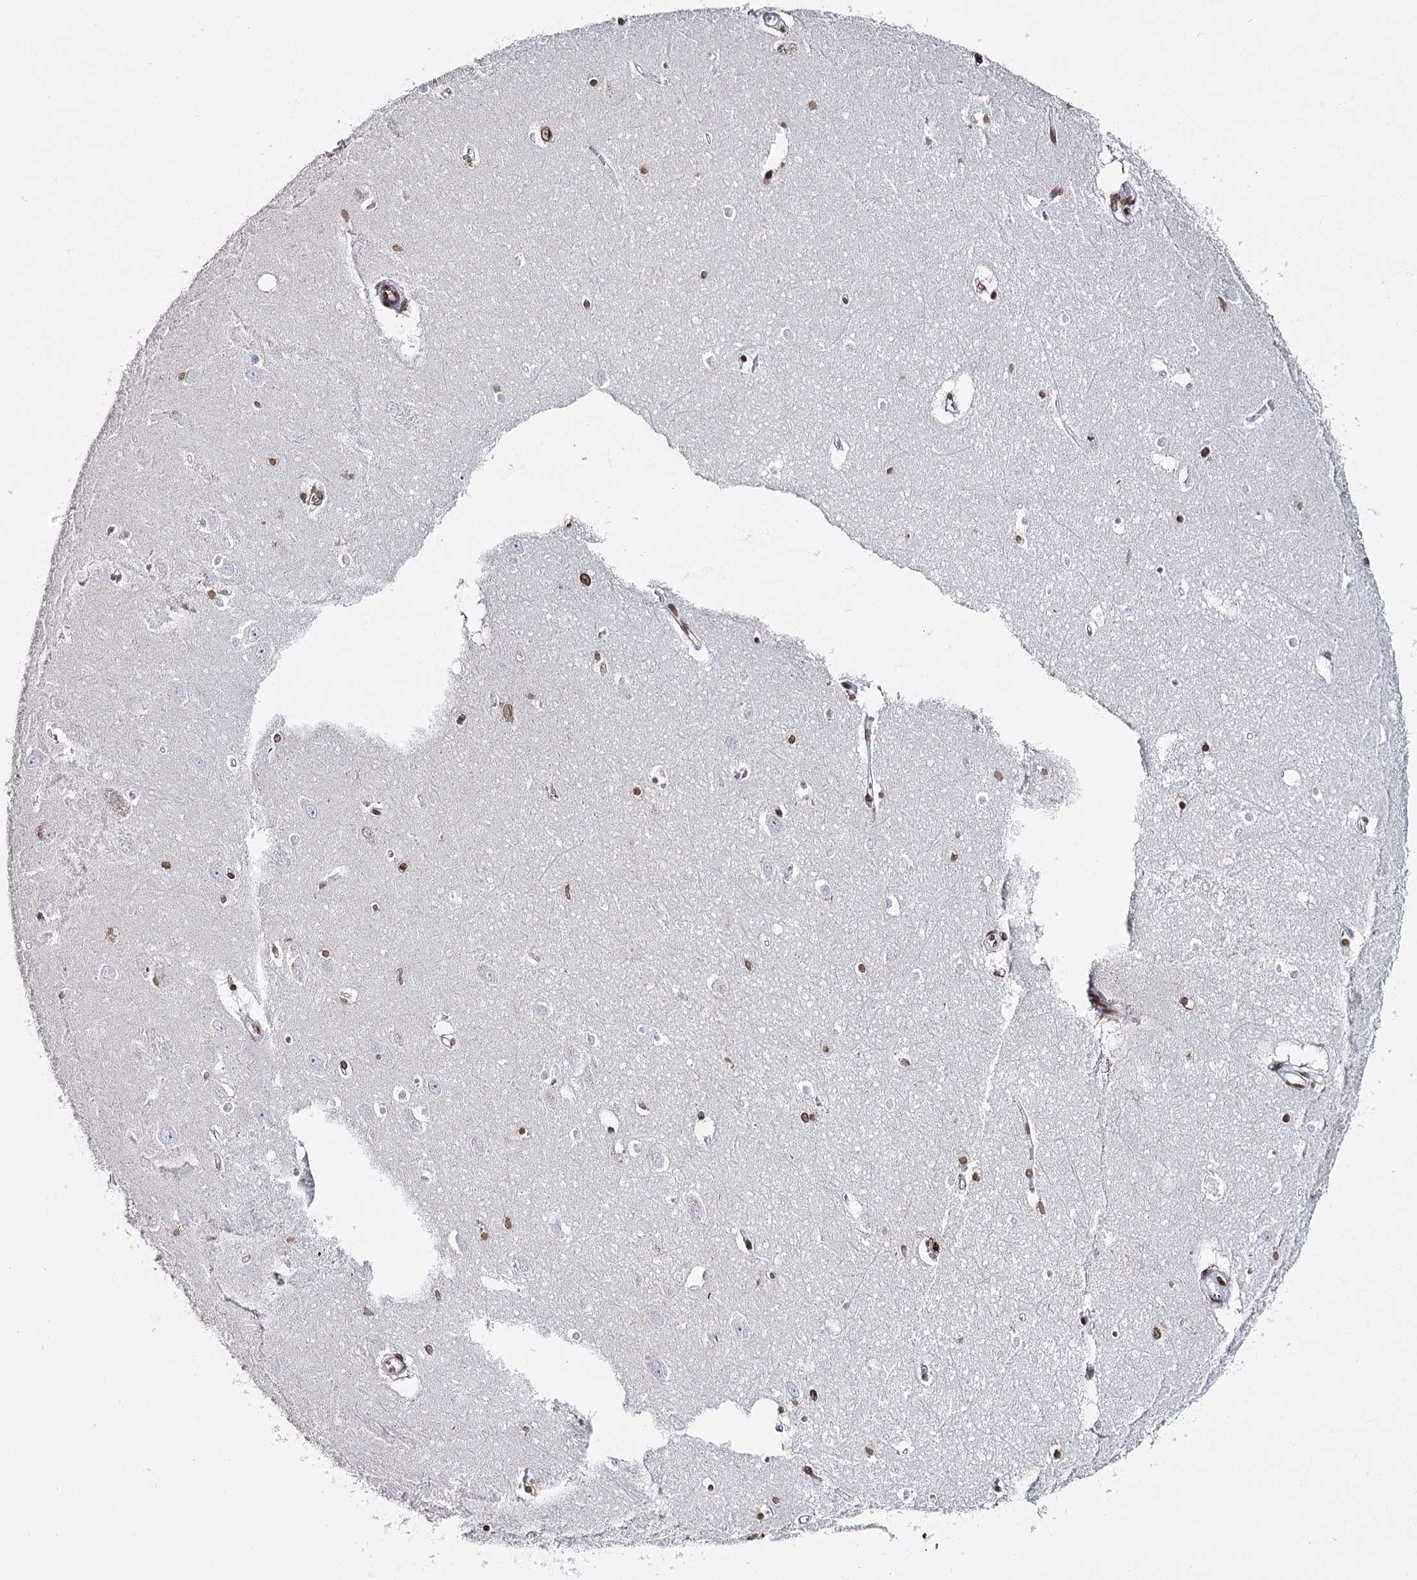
{"staining": {"intensity": "moderate", "quantity": "<25%", "location": "nuclear"}, "tissue": "hippocampus", "cell_type": "Glial cells", "image_type": "normal", "snomed": [{"axis": "morphology", "description": "Normal tissue, NOS"}, {"axis": "topography", "description": "Hippocampus"}], "caption": "Protein staining of unremarkable hippocampus displays moderate nuclear staining in approximately <25% of glial cells.", "gene": "KIAA0930", "patient": {"sex": "female", "age": 64}}